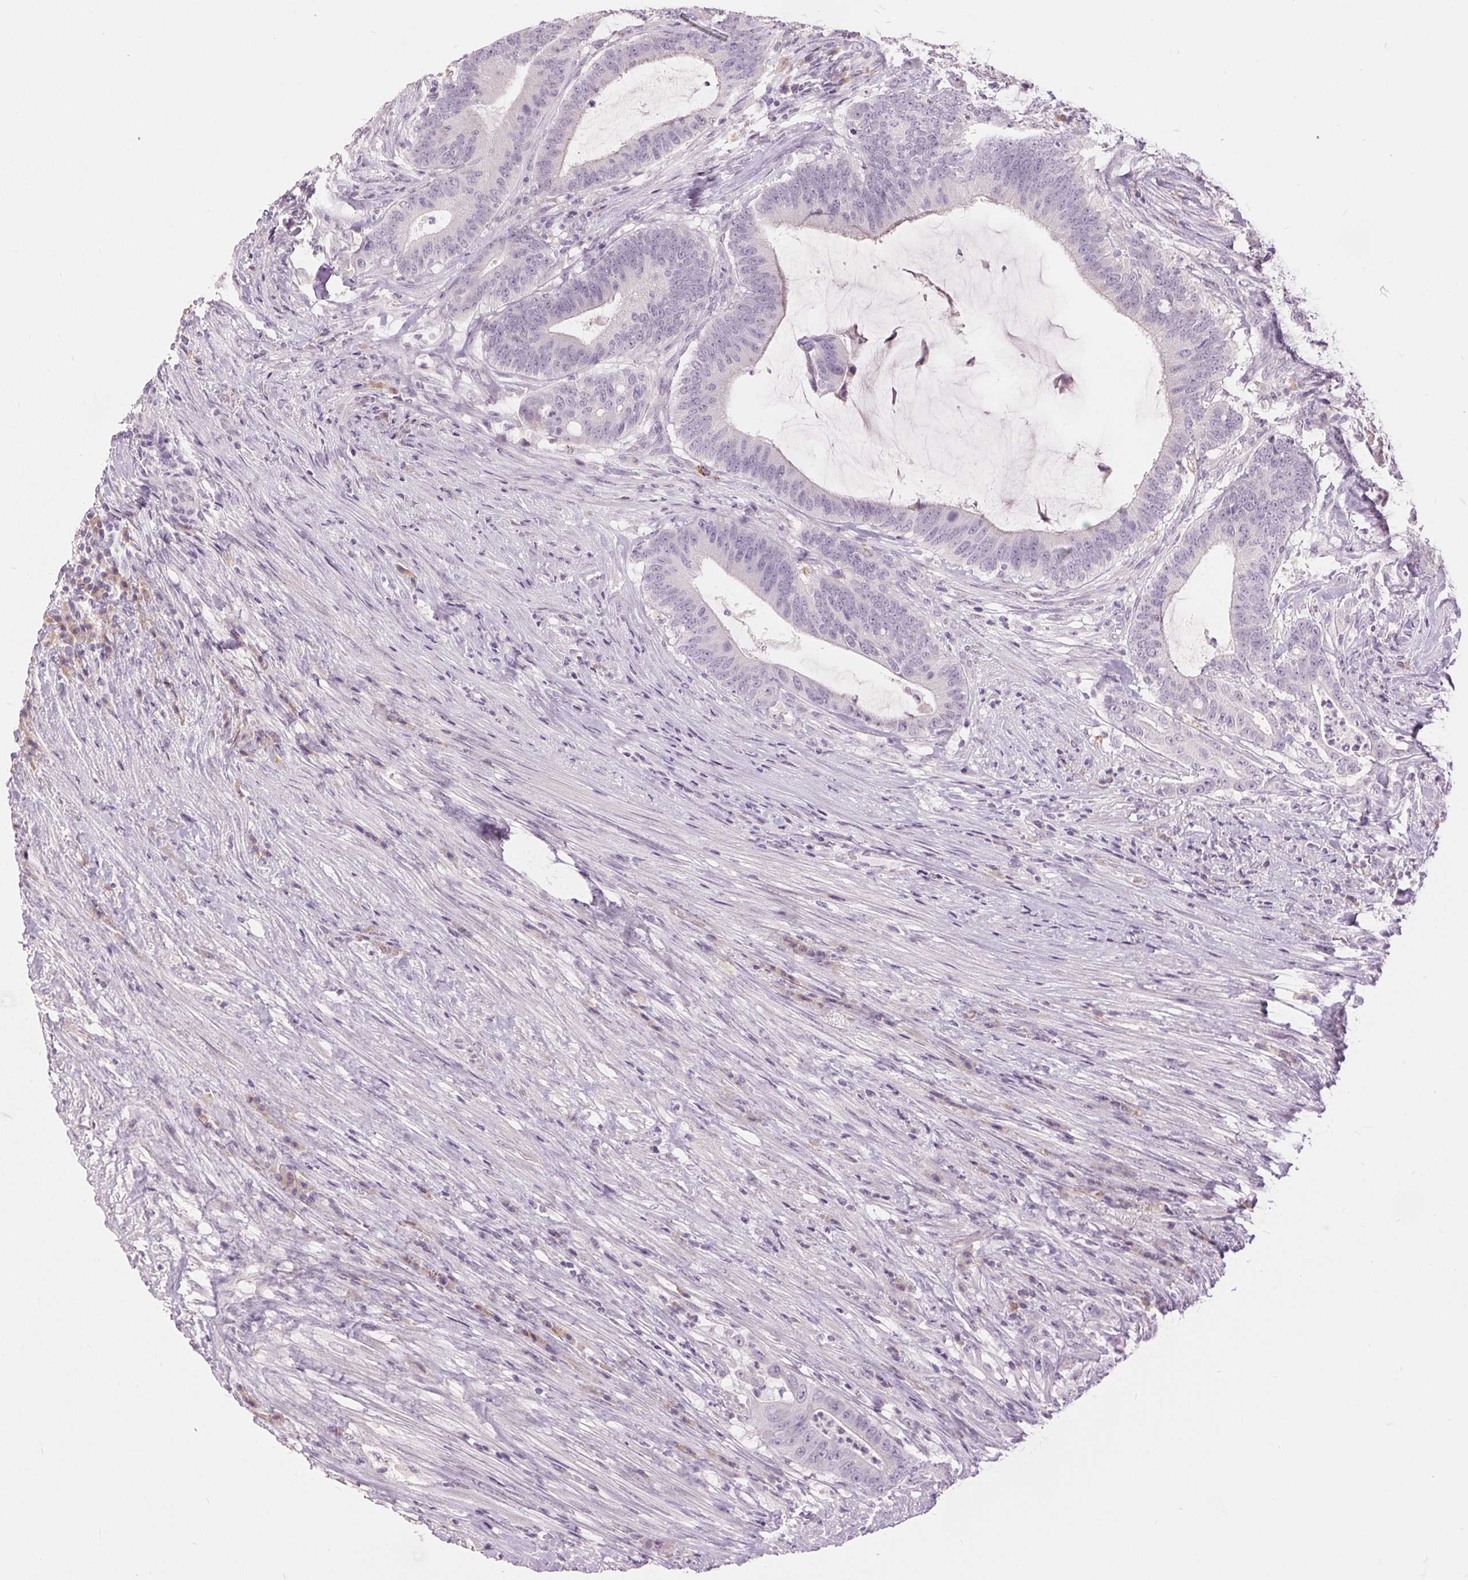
{"staining": {"intensity": "negative", "quantity": "none", "location": "none"}, "tissue": "colorectal cancer", "cell_type": "Tumor cells", "image_type": "cancer", "snomed": [{"axis": "morphology", "description": "Adenocarcinoma, NOS"}, {"axis": "topography", "description": "Colon"}], "caption": "The immunohistochemistry photomicrograph has no significant positivity in tumor cells of colorectal cancer tissue.", "gene": "DSG3", "patient": {"sex": "female", "age": 43}}